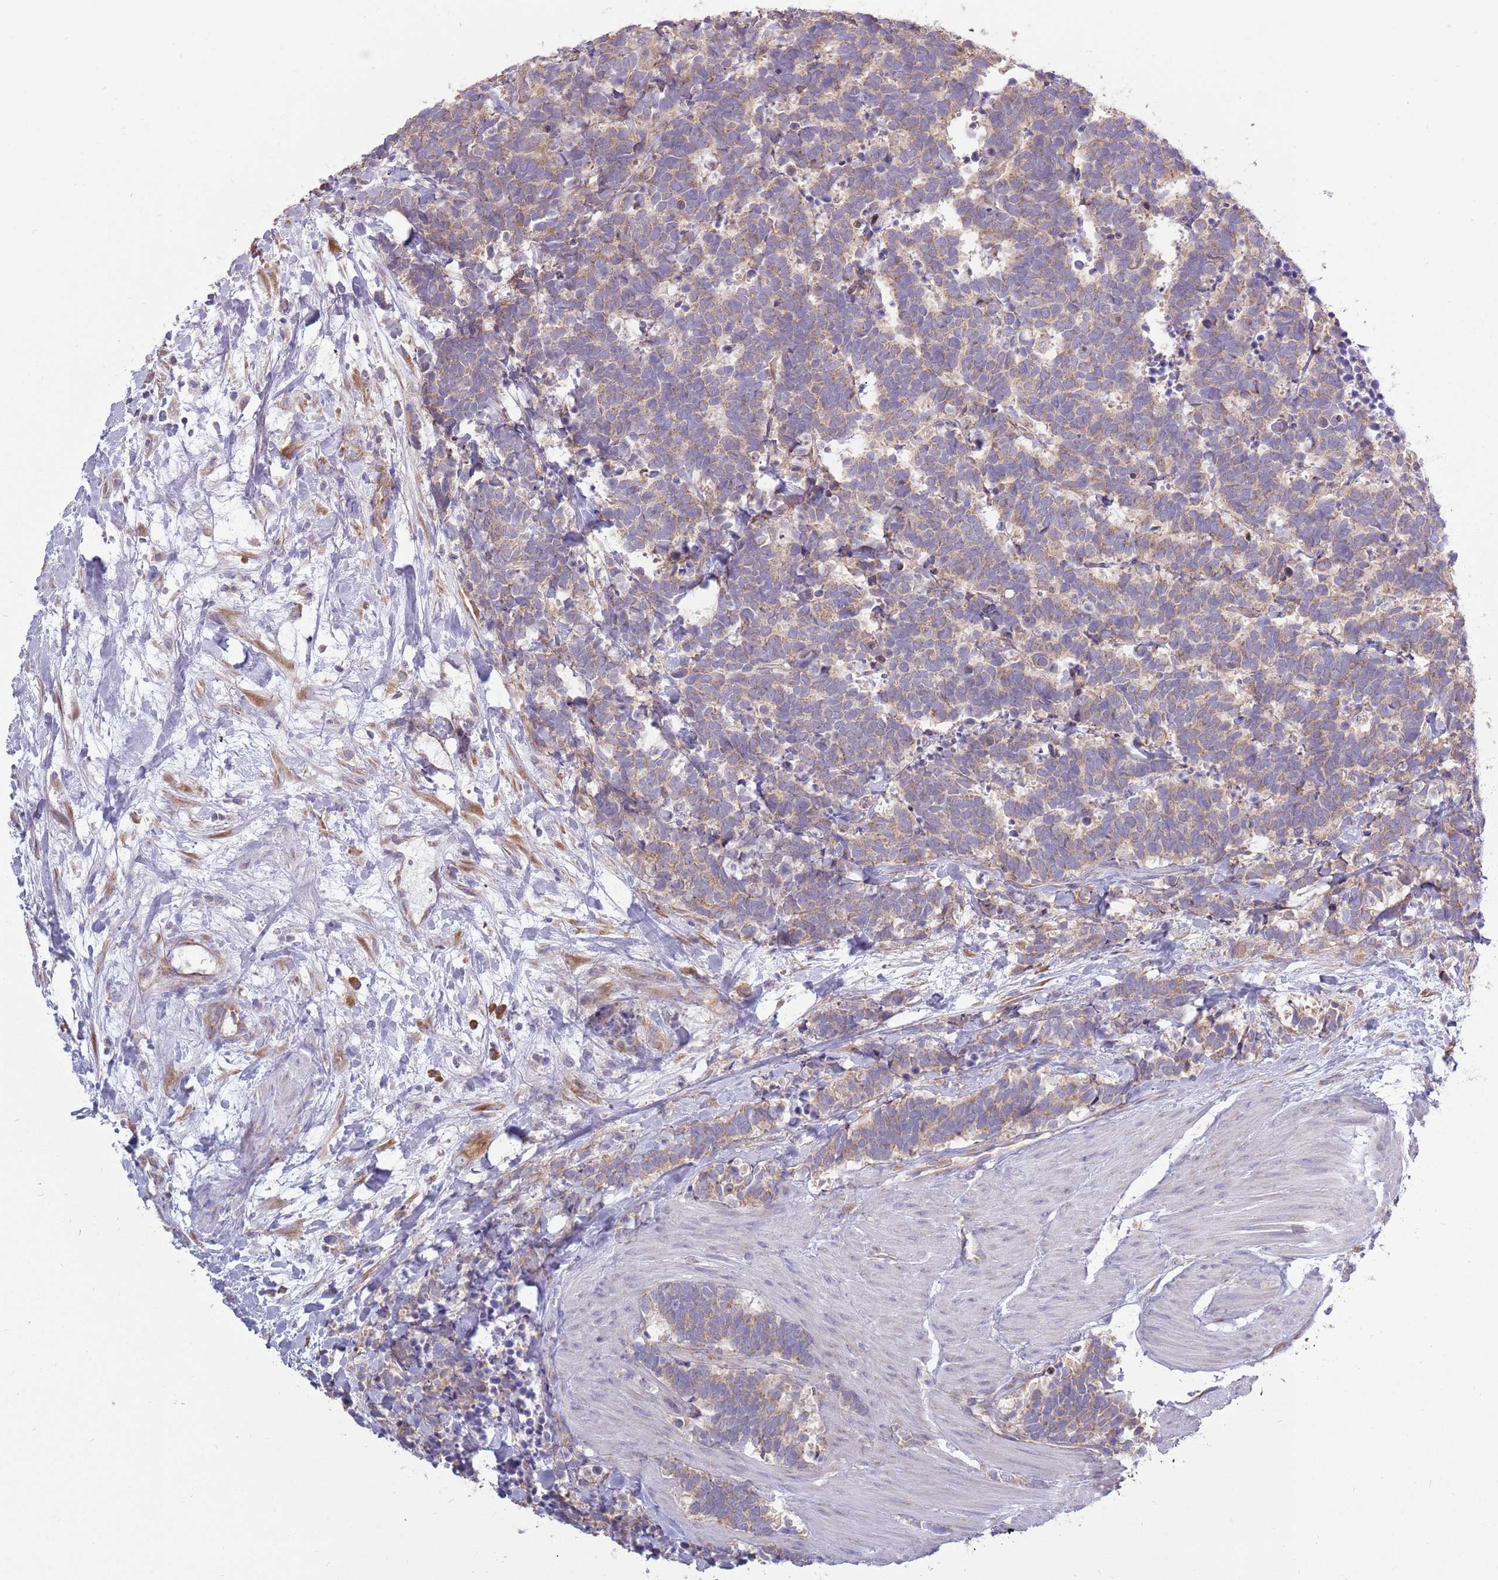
{"staining": {"intensity": "weak", "quantity": "25%-75%", "location": "cytoplasmic/membranous"}, "tissue": "carcinoid", "cell_type": "Tumor cells", "image_type": "cancer", "snomed": [{"axis": "morphology", "description": "Carcinoma, NOS"}, {"axis": "morphology", "description": "Carcinoid, malignant, NOS"}, {"axis": "topography", "description": "Prostate"}], "caption": "This histopathology image exhibits immunohistochemistry (IHC) staining of human carcinoid, with low weak cytoplasmic/membranous expression in approximately 25%-75% of tumor cells.", "gene": "RPL17-C18orf32", "patient": {"sex": "male", "age": 57}}